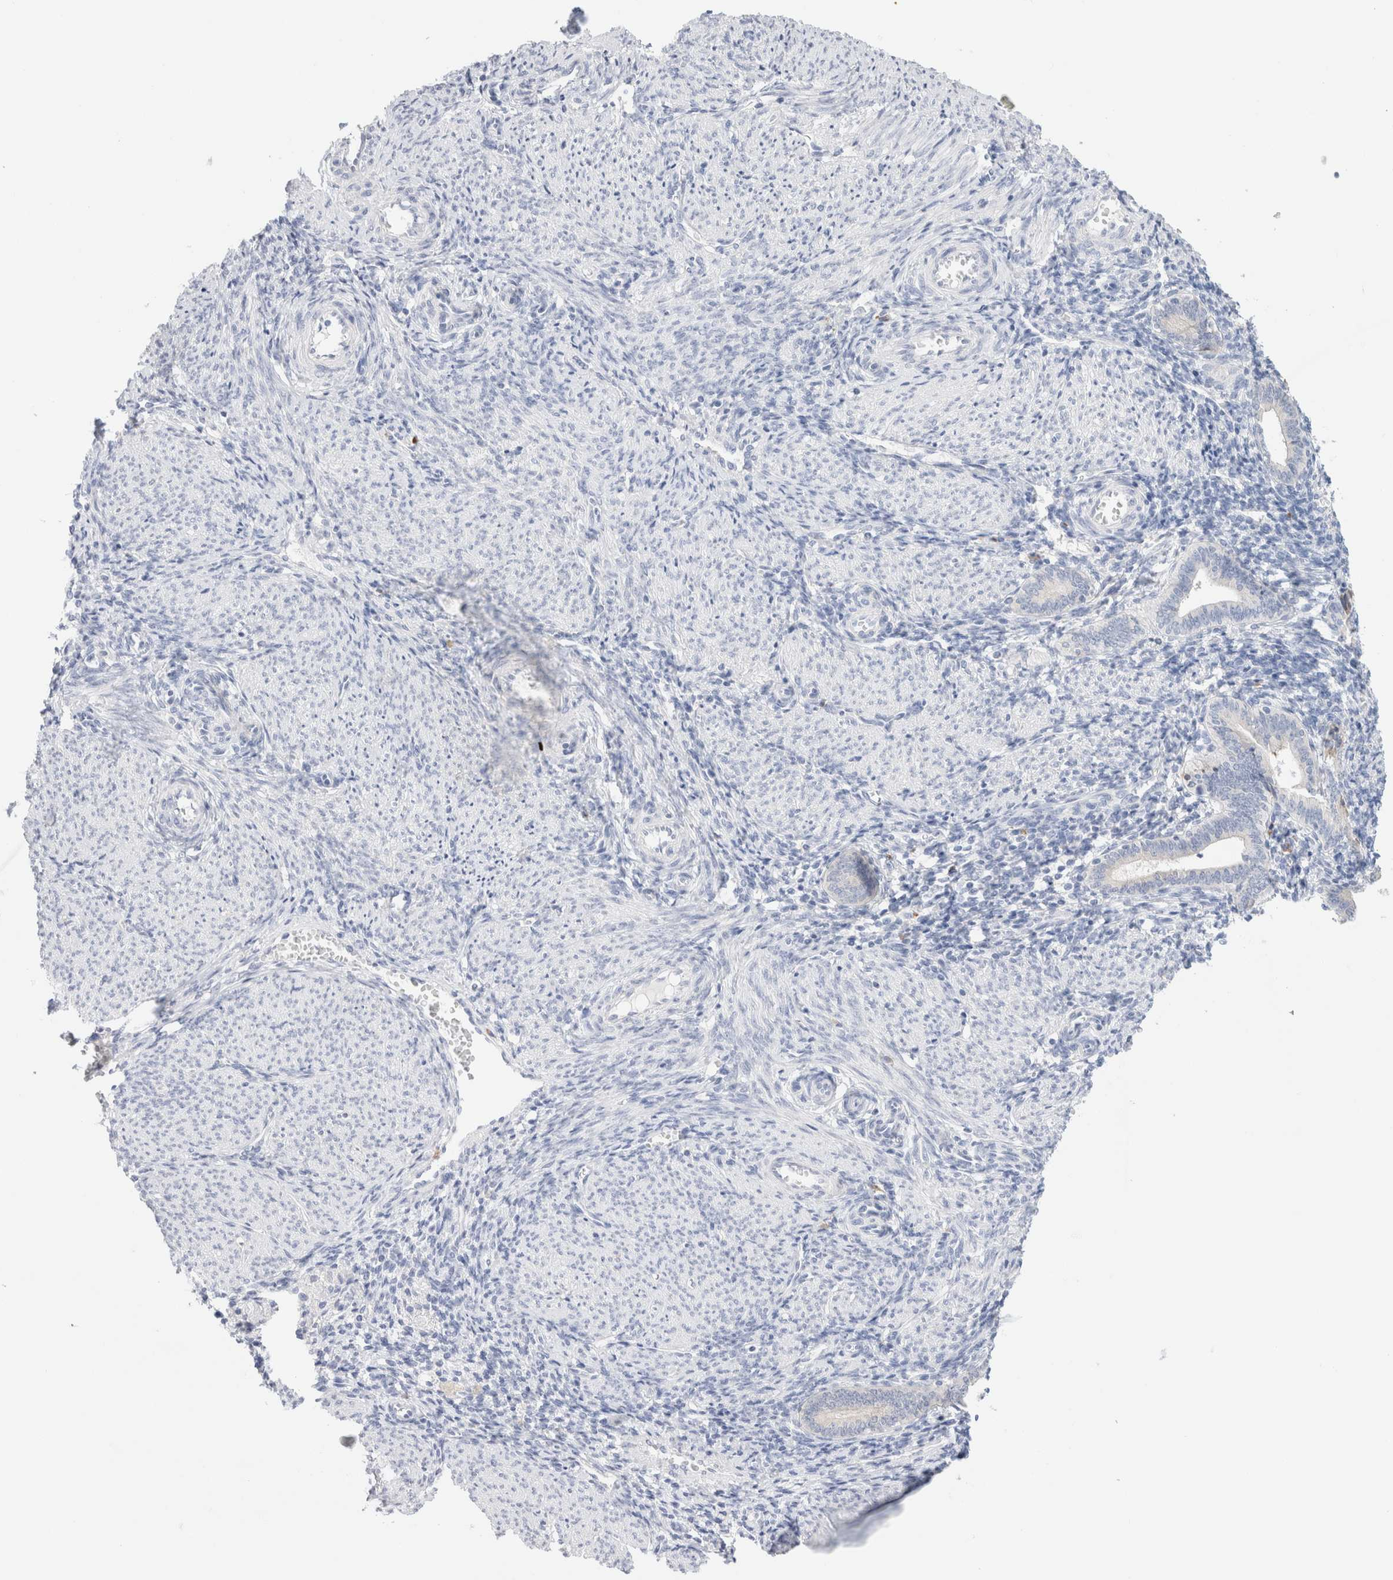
{"staining": {"intensity": "negative", "quantity": "none", "location": "none"}, "tissue": "endometrium", "cell_type": "Cells in endometrial stroma", "image_type": "normal", "snomed": [{"axis": "morphology", "description": "Normal tissue, NOS"}, {"axis": "topography", "description": "Uterus"}, {"axis": "topography", "description": "Endometrium"}], "caption": "Photomicrograph shows no protein staining in cells in endometrial stroma of unremarkable endometrium. (Brightfield microscopy of DAB (3,3'-diaminobenzidine) immunohistochemistry (IHC) at high magnification).", "gene": "GADD45G", "patient": {"sex": "female", "age": 33}}